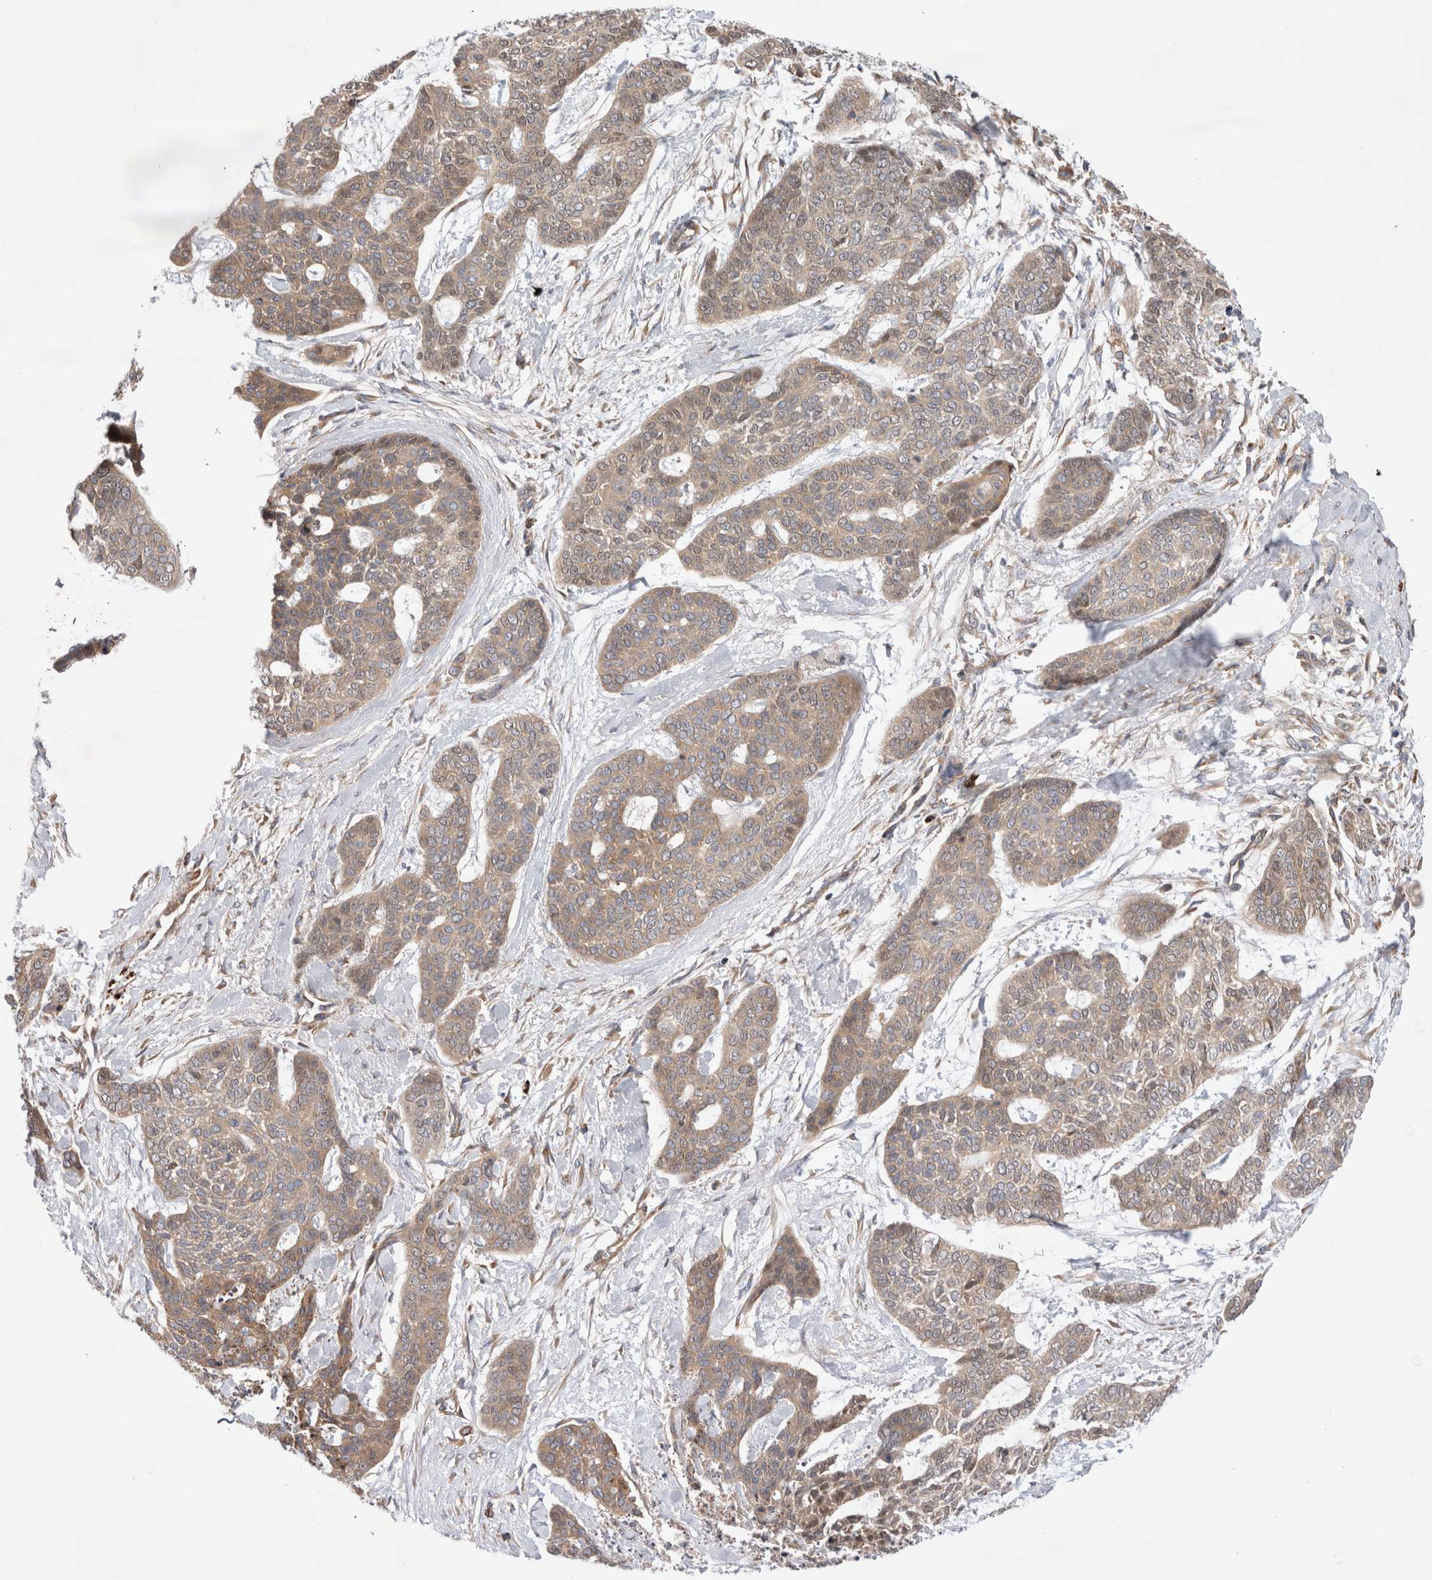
{"staining": {"intensity": "weak", "quantity": "25%-75%", "location": "cytoplasmic/membranous"}, "tissue": "skin cancer", "cell_type": "Tumor cells", "image_type": "cancer", "snomed": [{"axis": "morphology", "description": "Basal cell carcinoma"}, {"axis": "topography", "description": "Skin"}], "caption": "Protein staining displays weak cytoplasmic/membranous positivity in about 25%-75% of tumor cells in basal cell carcinoma (skin).", "gene": "PDCD10", "patient": {"sex": "female", "age": 64}}